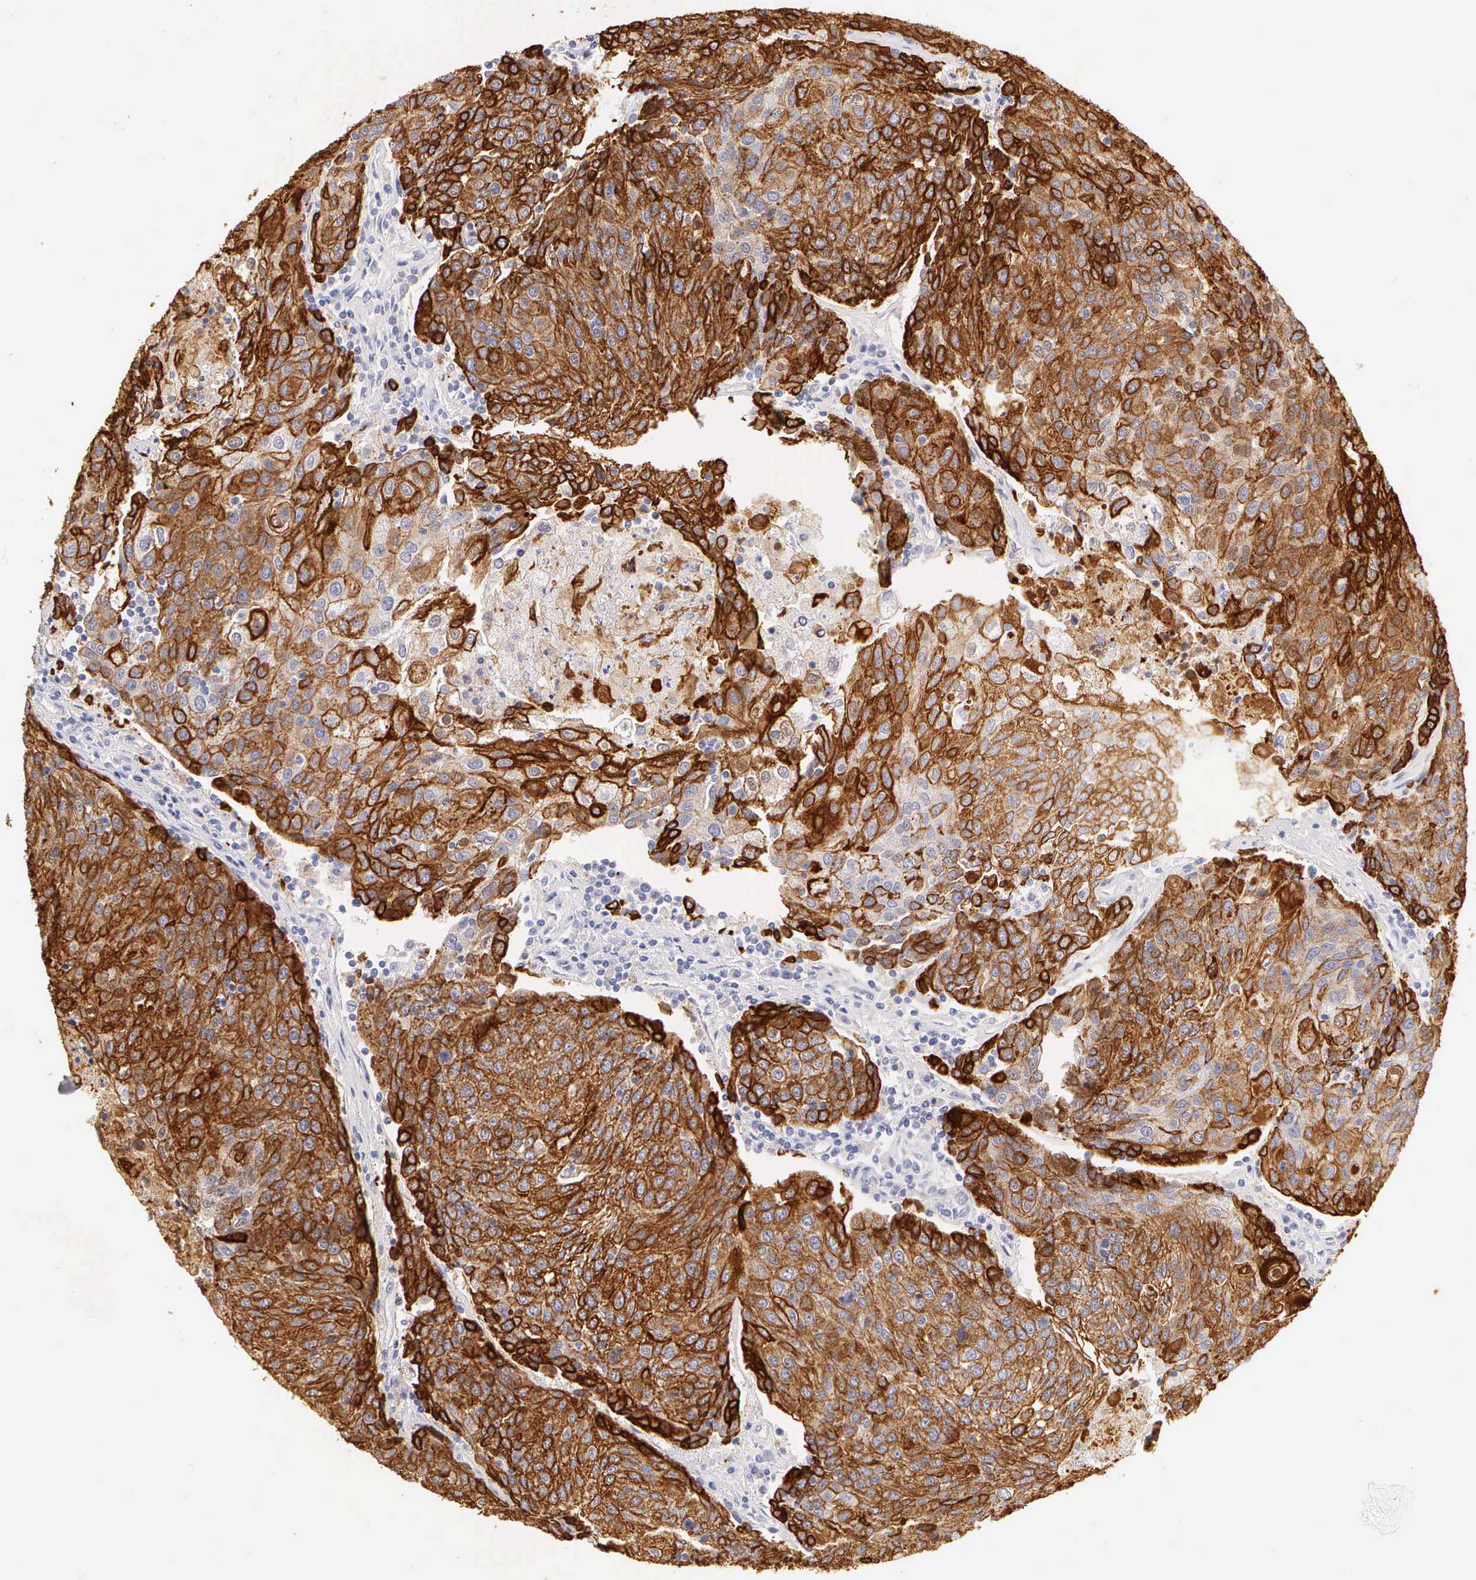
{"staining": {"intensity": "strong", "quantity": ">75%", "location": "cytoplasmic/membranous"}, "tissue": "urothelial cancer", "cell_type": "Tumor cells", "image_type": "cancer", "snomed": [{"axis": "morphology", "description": "Urothelial carcinoma, High grade"}, {"axis": "topography", "description": "Urinary bladder"}], "caption": "Protein expression analysis of high-grade urothelial carcinoma exhibits strong cytoplasmic/membranous staining in about >75% of tumor cells.", "gene": "KRT17", "patient": {"sex": "female", "age": 85}}